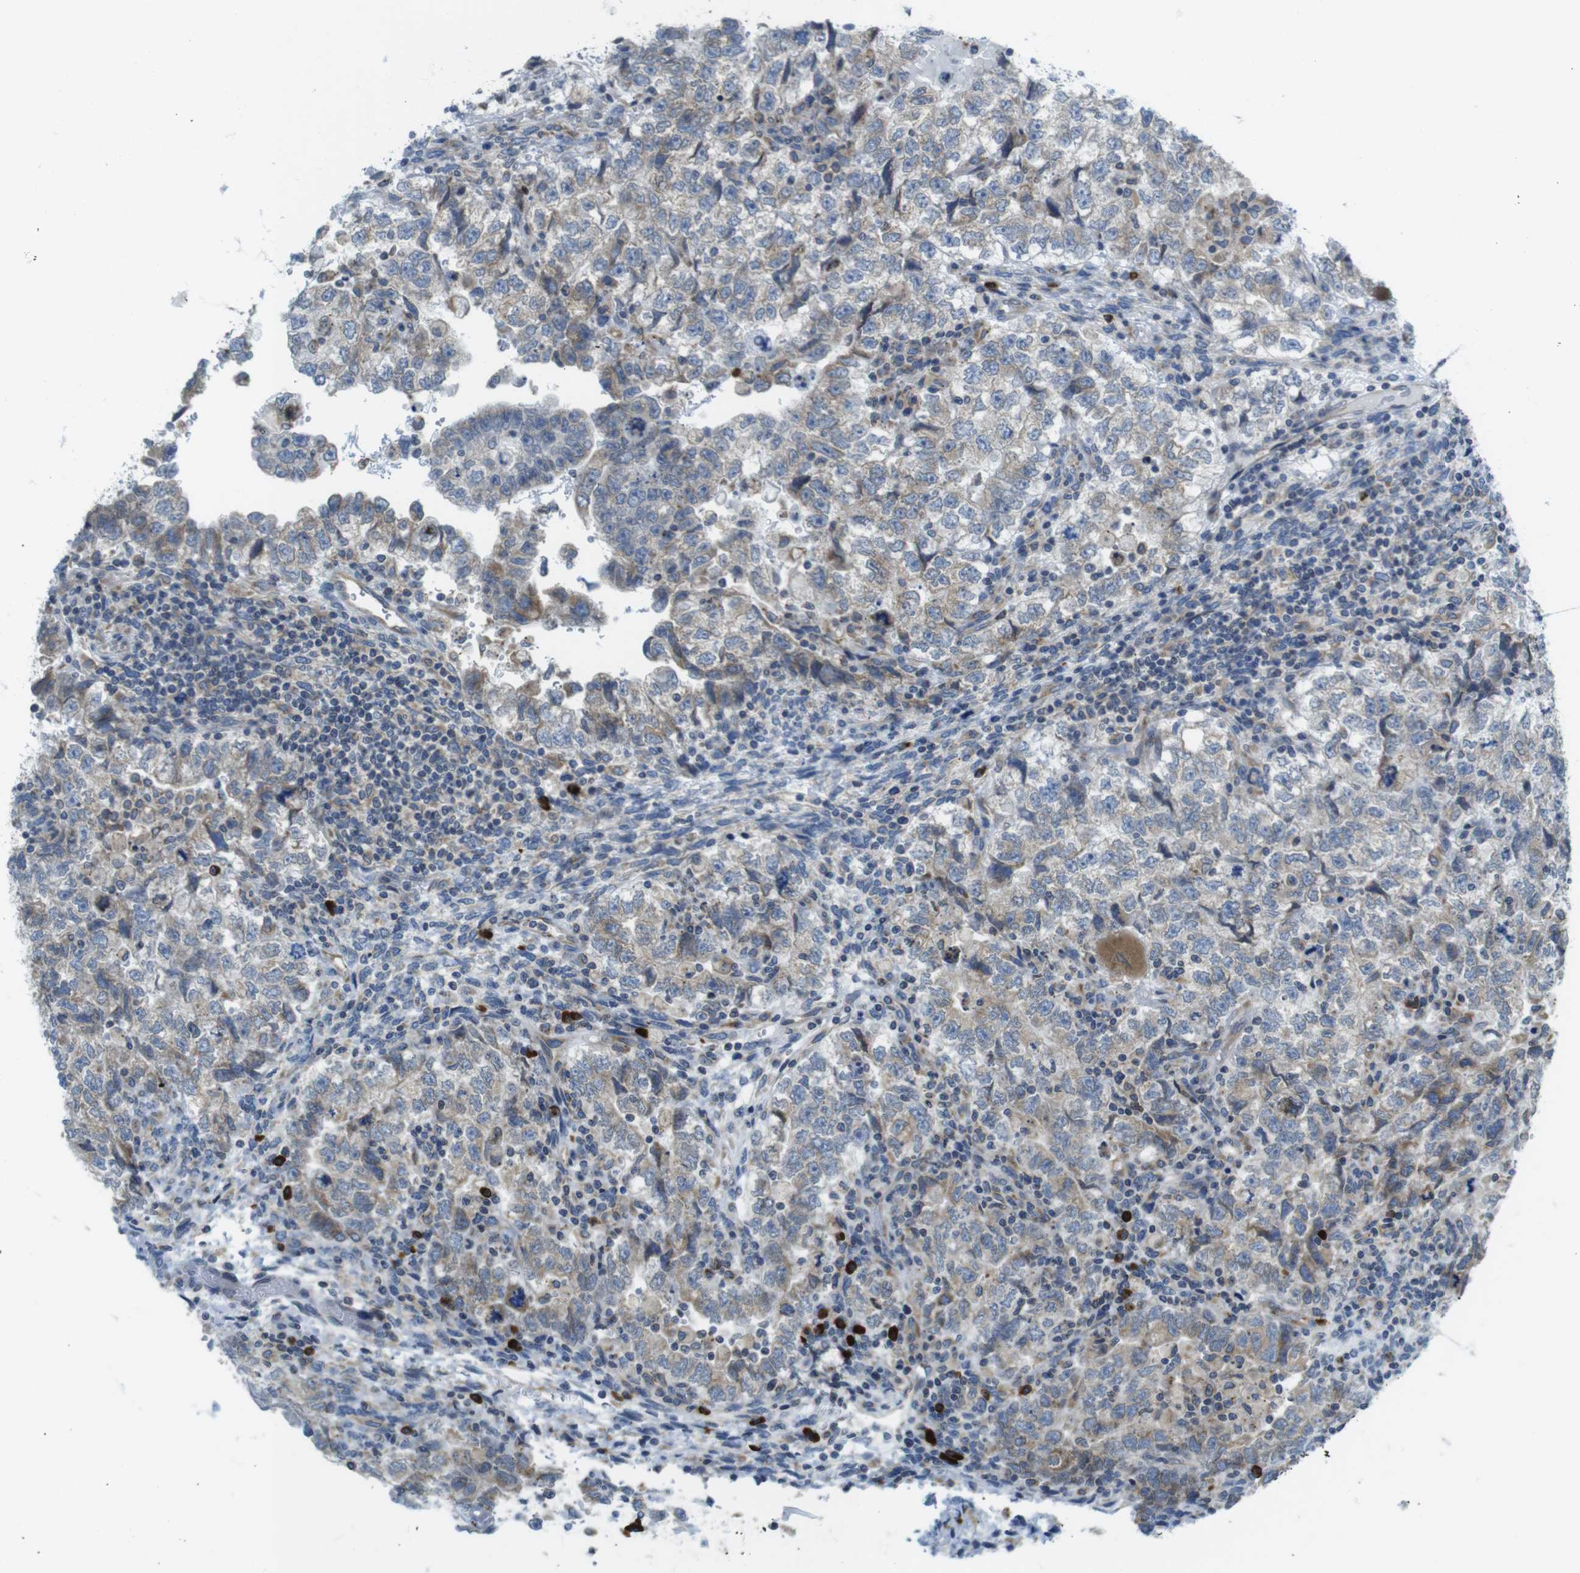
{"staining": {"intensity": "weak", "quantity": "25%-75%", "location": "cytoplasmic/membranous"}, "tissue": "testis cancer", "cell_type": "Tumor cells", "image_type": "cancer", "snomed": [{"axis": "morphology", "description": "Carcinoma, Embryonal, NOS"}, {"axis": "topography", "description": "Testis"}], "caption": "Testis embryonal carcinoma stained with a protein marker displays weak staining in tumor cells.", "gene": "CLPTM1L", "patient": {"sex": "male", "age": 36}}